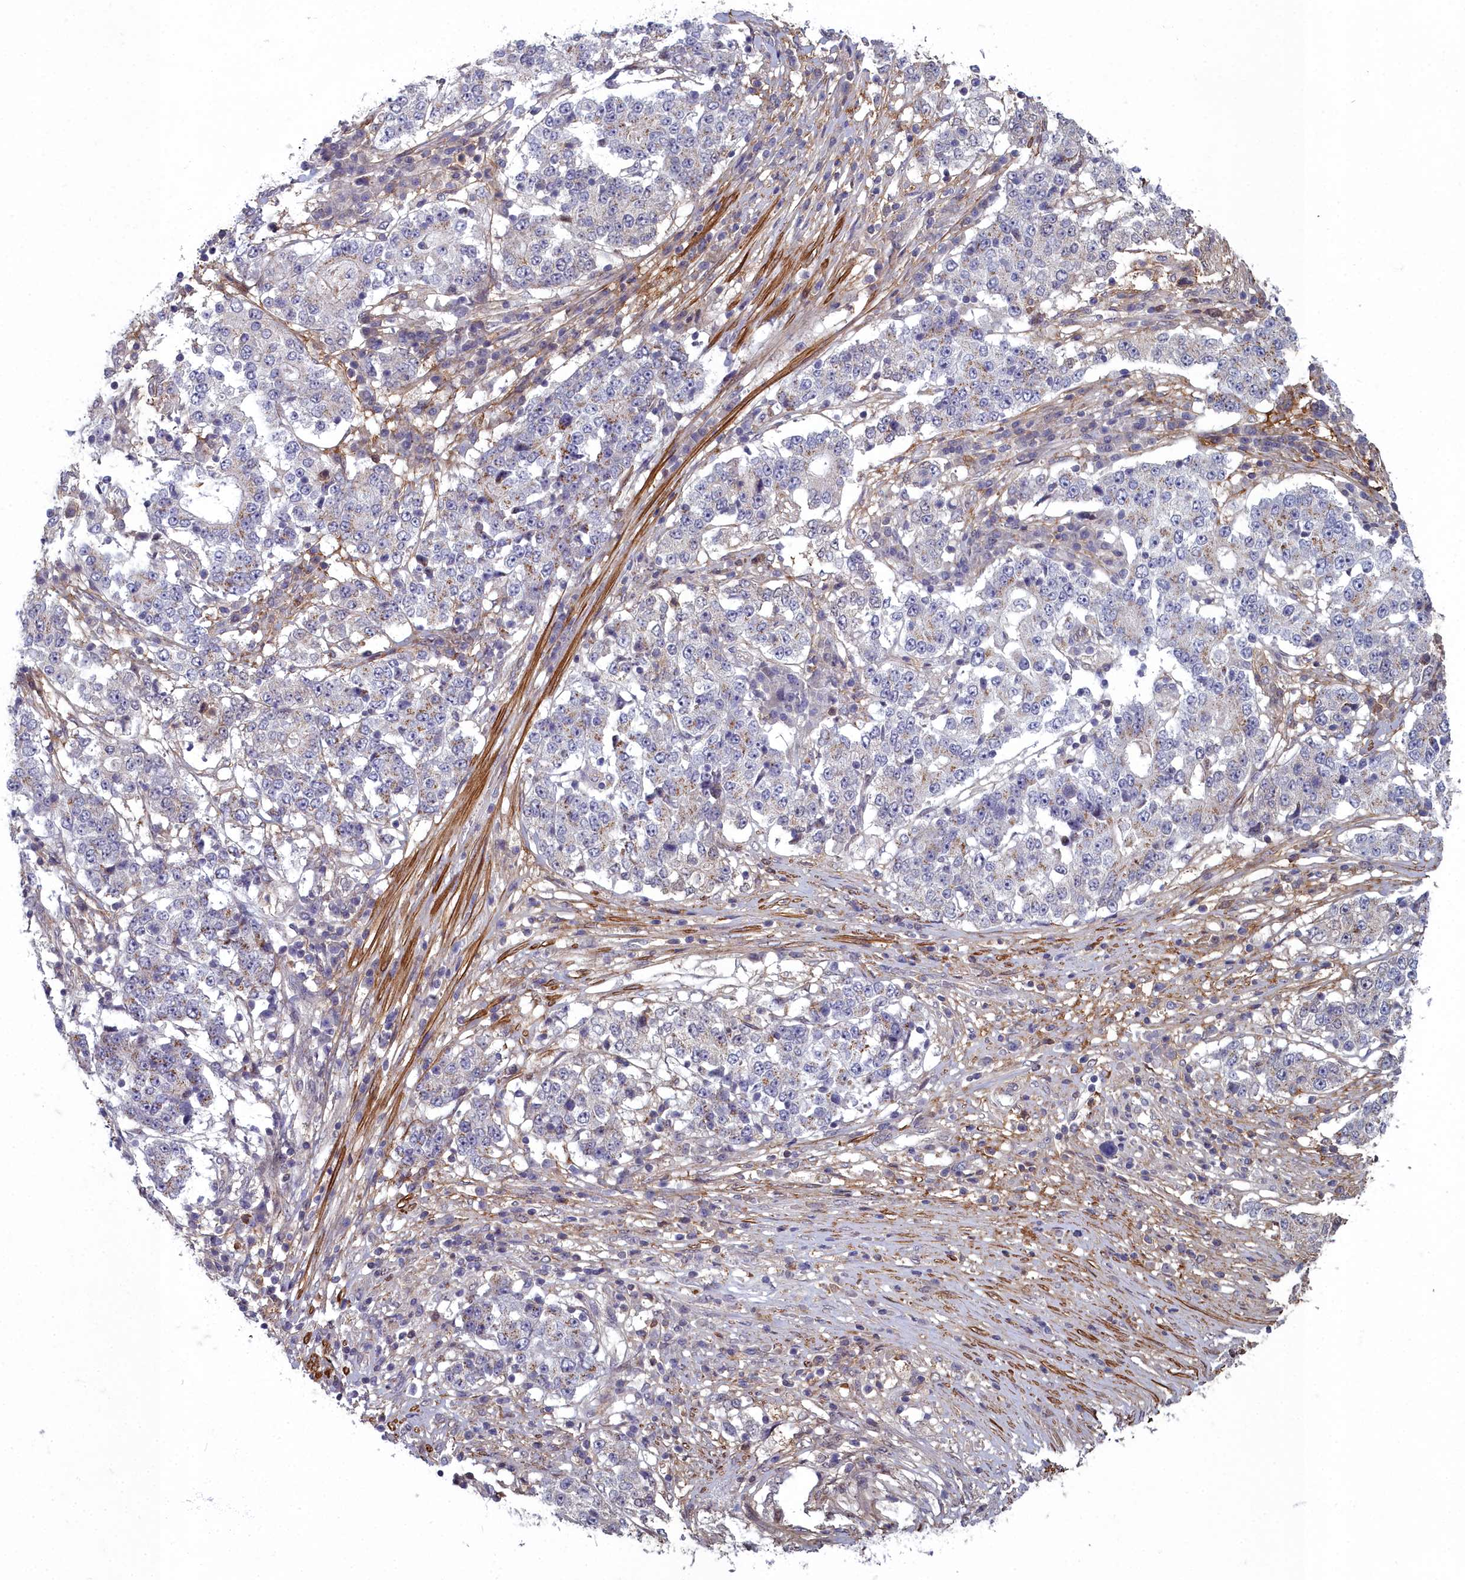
{"staining": {"intensity": "weak", "quantity": "<25%", "location": "cytoplasmic/membranous"}, "tissue": "stomach cancer", "cell_type": "Tumor cells", "image_type": "cancer", "snomed": [{"axis": "morphology", "description": "Adenocarcinoma, NOS"}, {"axis": "topography", "description": "Stomach"}], "caption": "This is an immunohistochemistry (IHC) photomicrograph of stomach cancer. There is no positivity in tumor cells.", "gene": "ZNF626", "patient": {"sex": "male", "age": 59}}